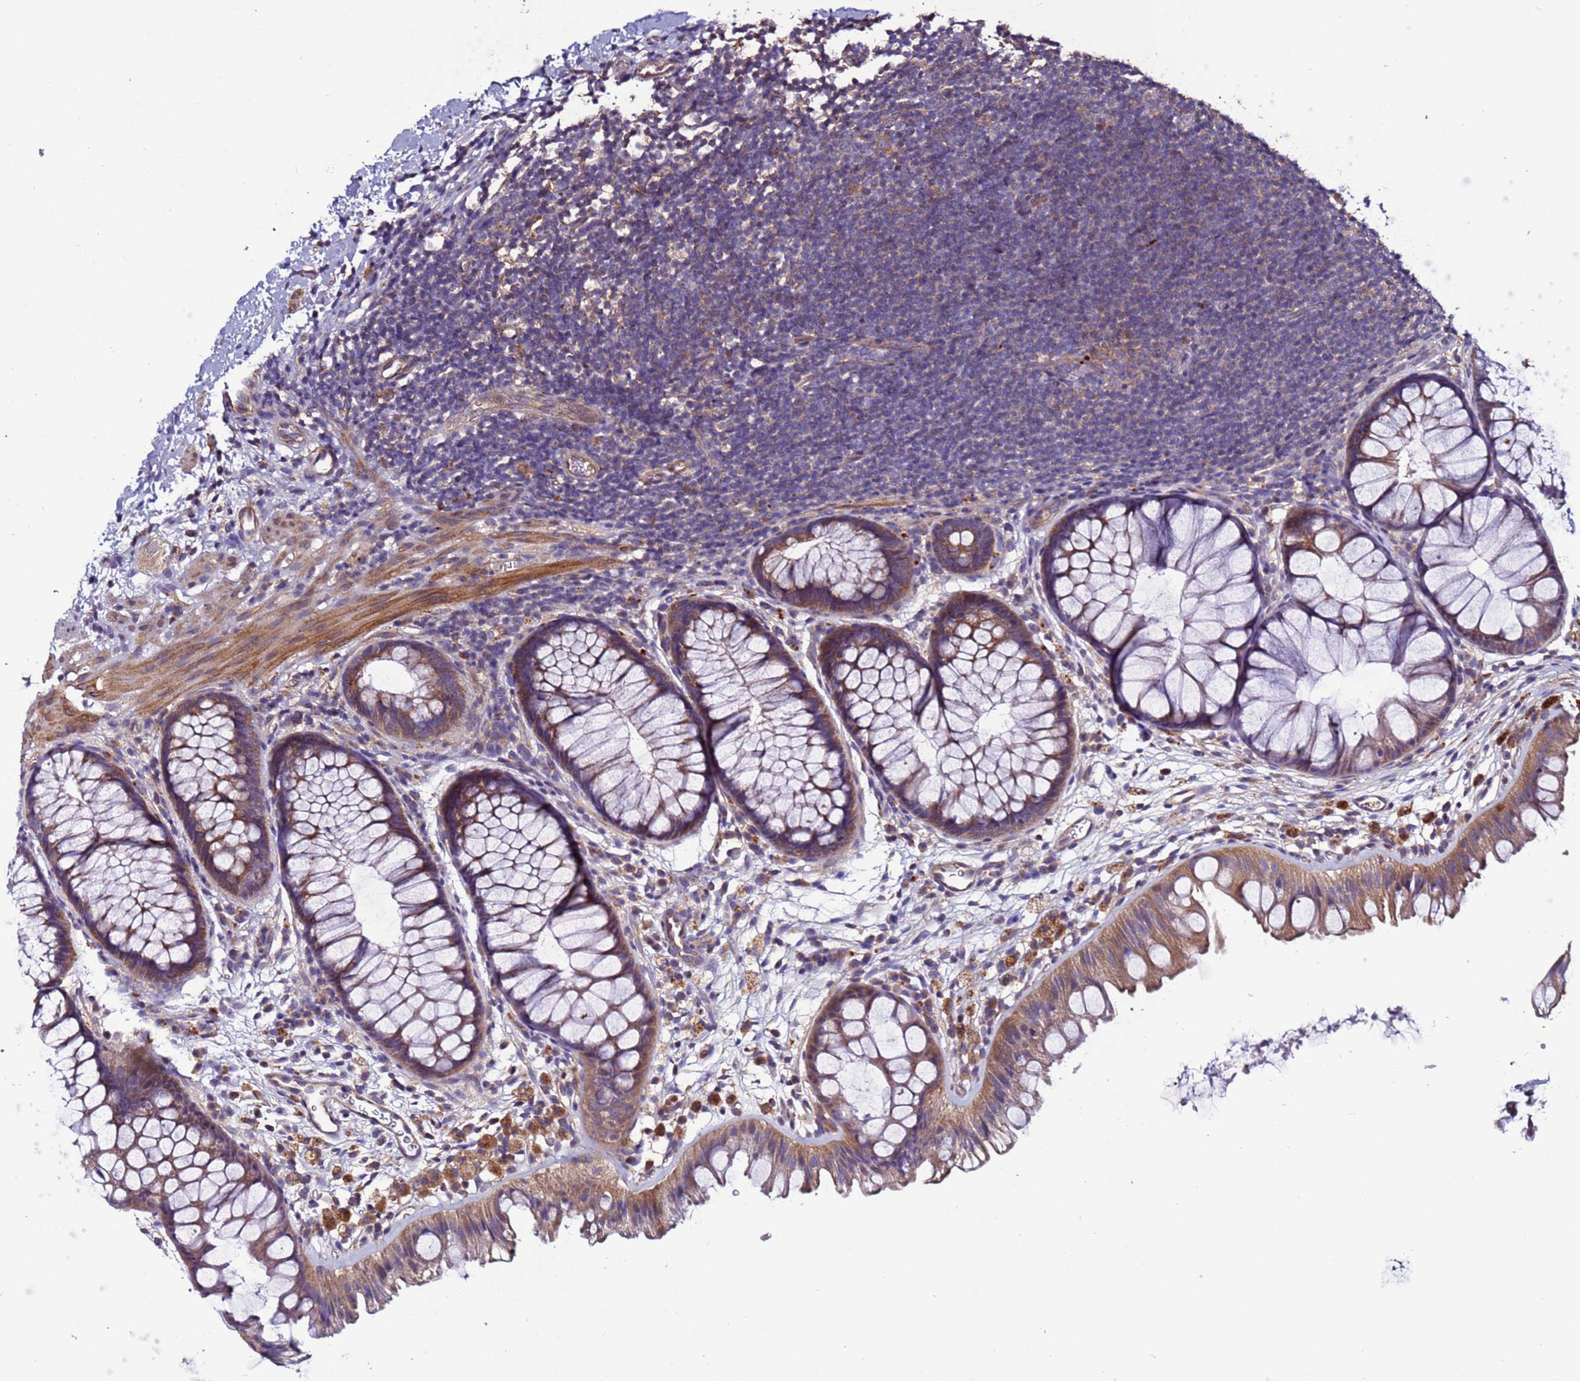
{"staining": {"intensity": "moderate", "quantity": ">75%", "location": "cytoplasmic/membranous"}, "tissue": "colon", "cell_type": "Endothelial cells", "image_type": "normal", "snomed": [{"axis": "morphology", "description": "Normal tissue, NOS"}, {"axis": "topography", "description": "Colon"}], "caption": "A medium amount of moderate cytoplasmic/membranous positivity is present in approximately >75% of endothelial cells in benign colon. Immunohistochemistry (ihc) stains the protein of interest in brown and the nuclei are stained blue.", "gene": "CEP55", "patient": {"sex": "female", "age": 62}}